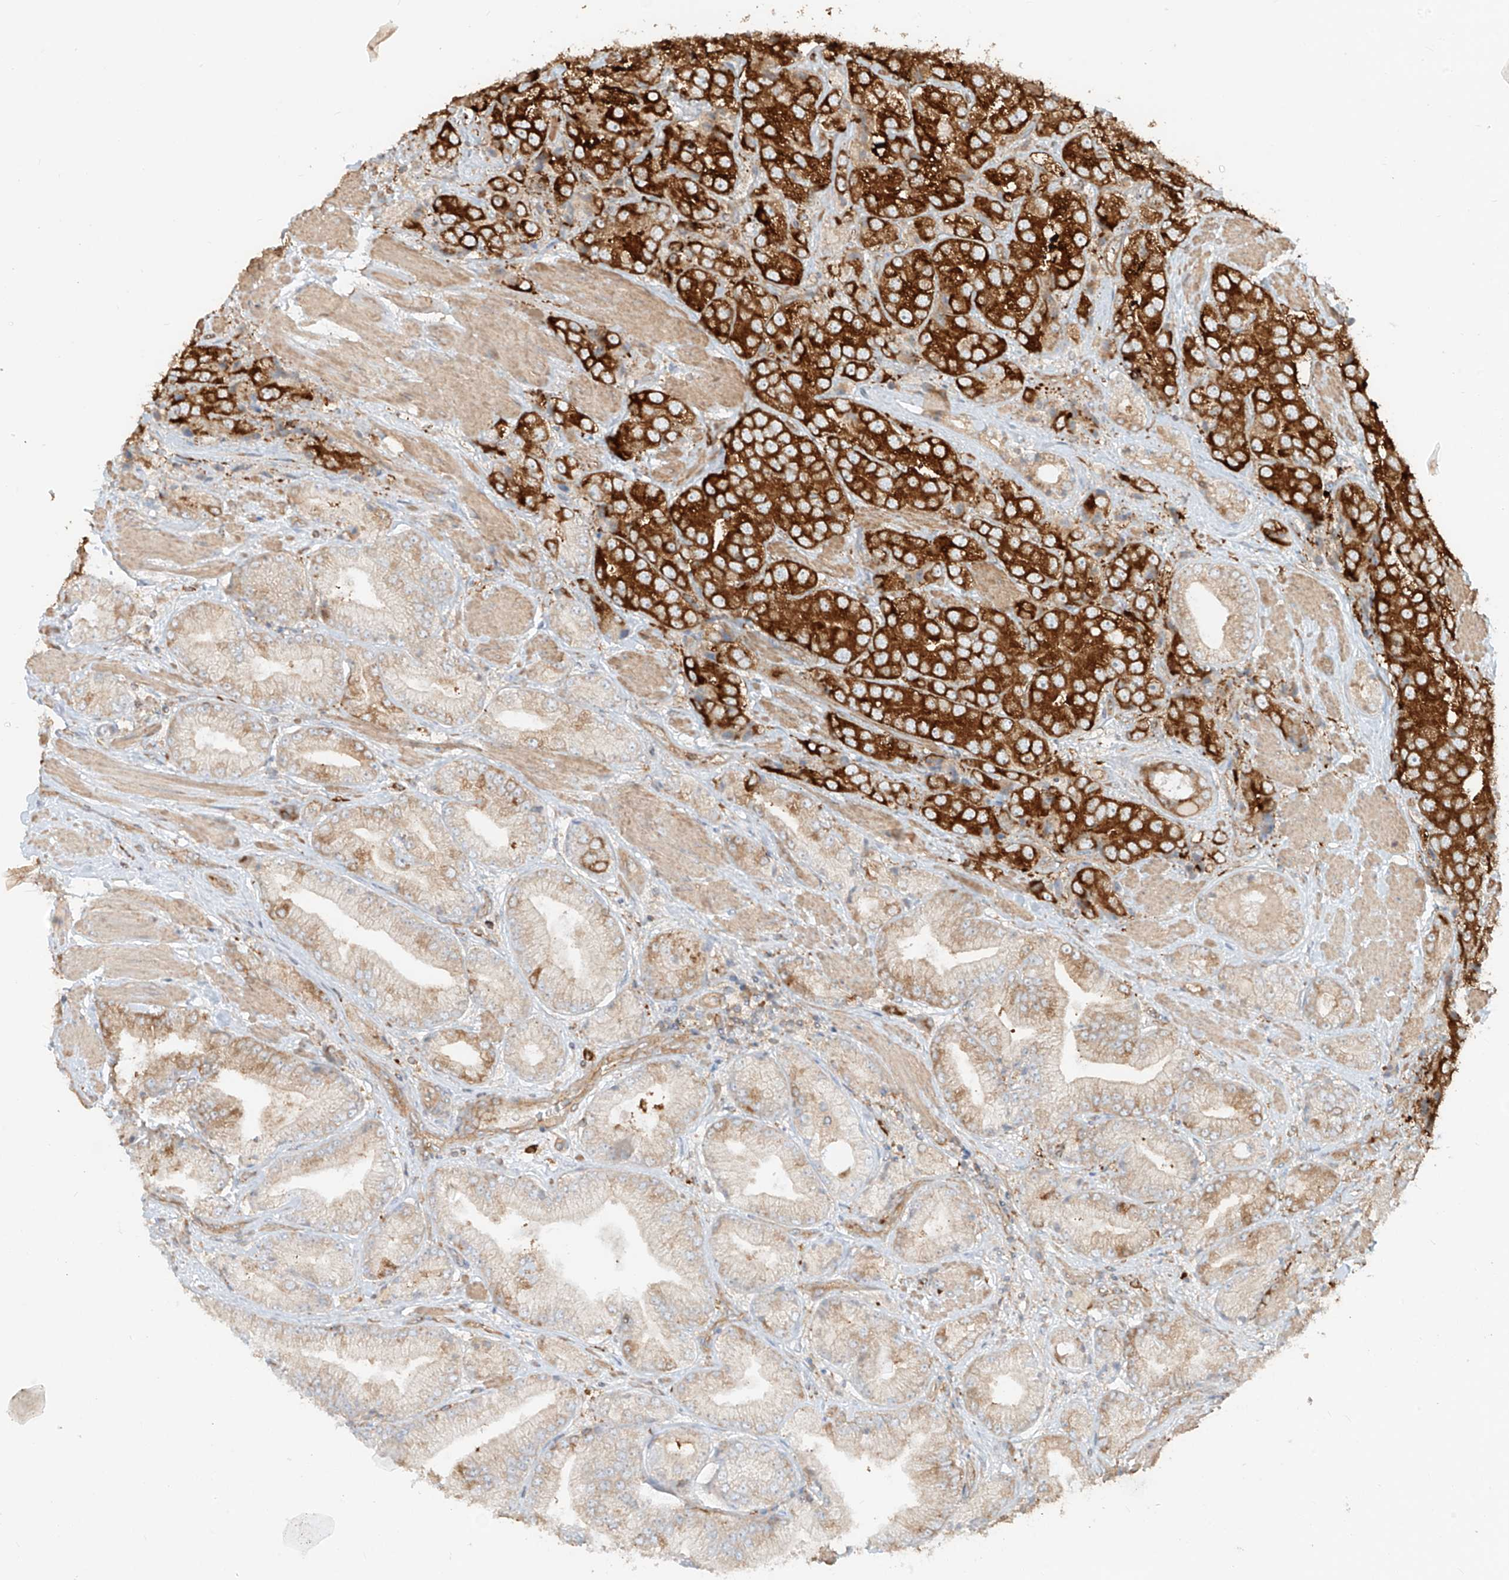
{"staining": {"intensity": "strong", "quantity": ">75%", "location": "cytoplasmic/membranous"}, "tissue": "prostate cancer", "cell_type": "Tumor cells", "image_type": "cancer", "snomed": [{"axis": "morphology", "description": "Adenocarcinoma, High grade"}, {"axis": "topography", "description": "Prostate"}], "caption": "Protein analysis of prostate high-grade adenocarcinoma tissue exhibits strong cytoplasmic/membranous expression in about >75% of tumor cells. The staining was performed using DAB, with brown indicating positive protein expression. Nuclei are stained blue with hematoxylin.", "gene": "CCDC115", "patient": {"sex": "male", "age": 50}}